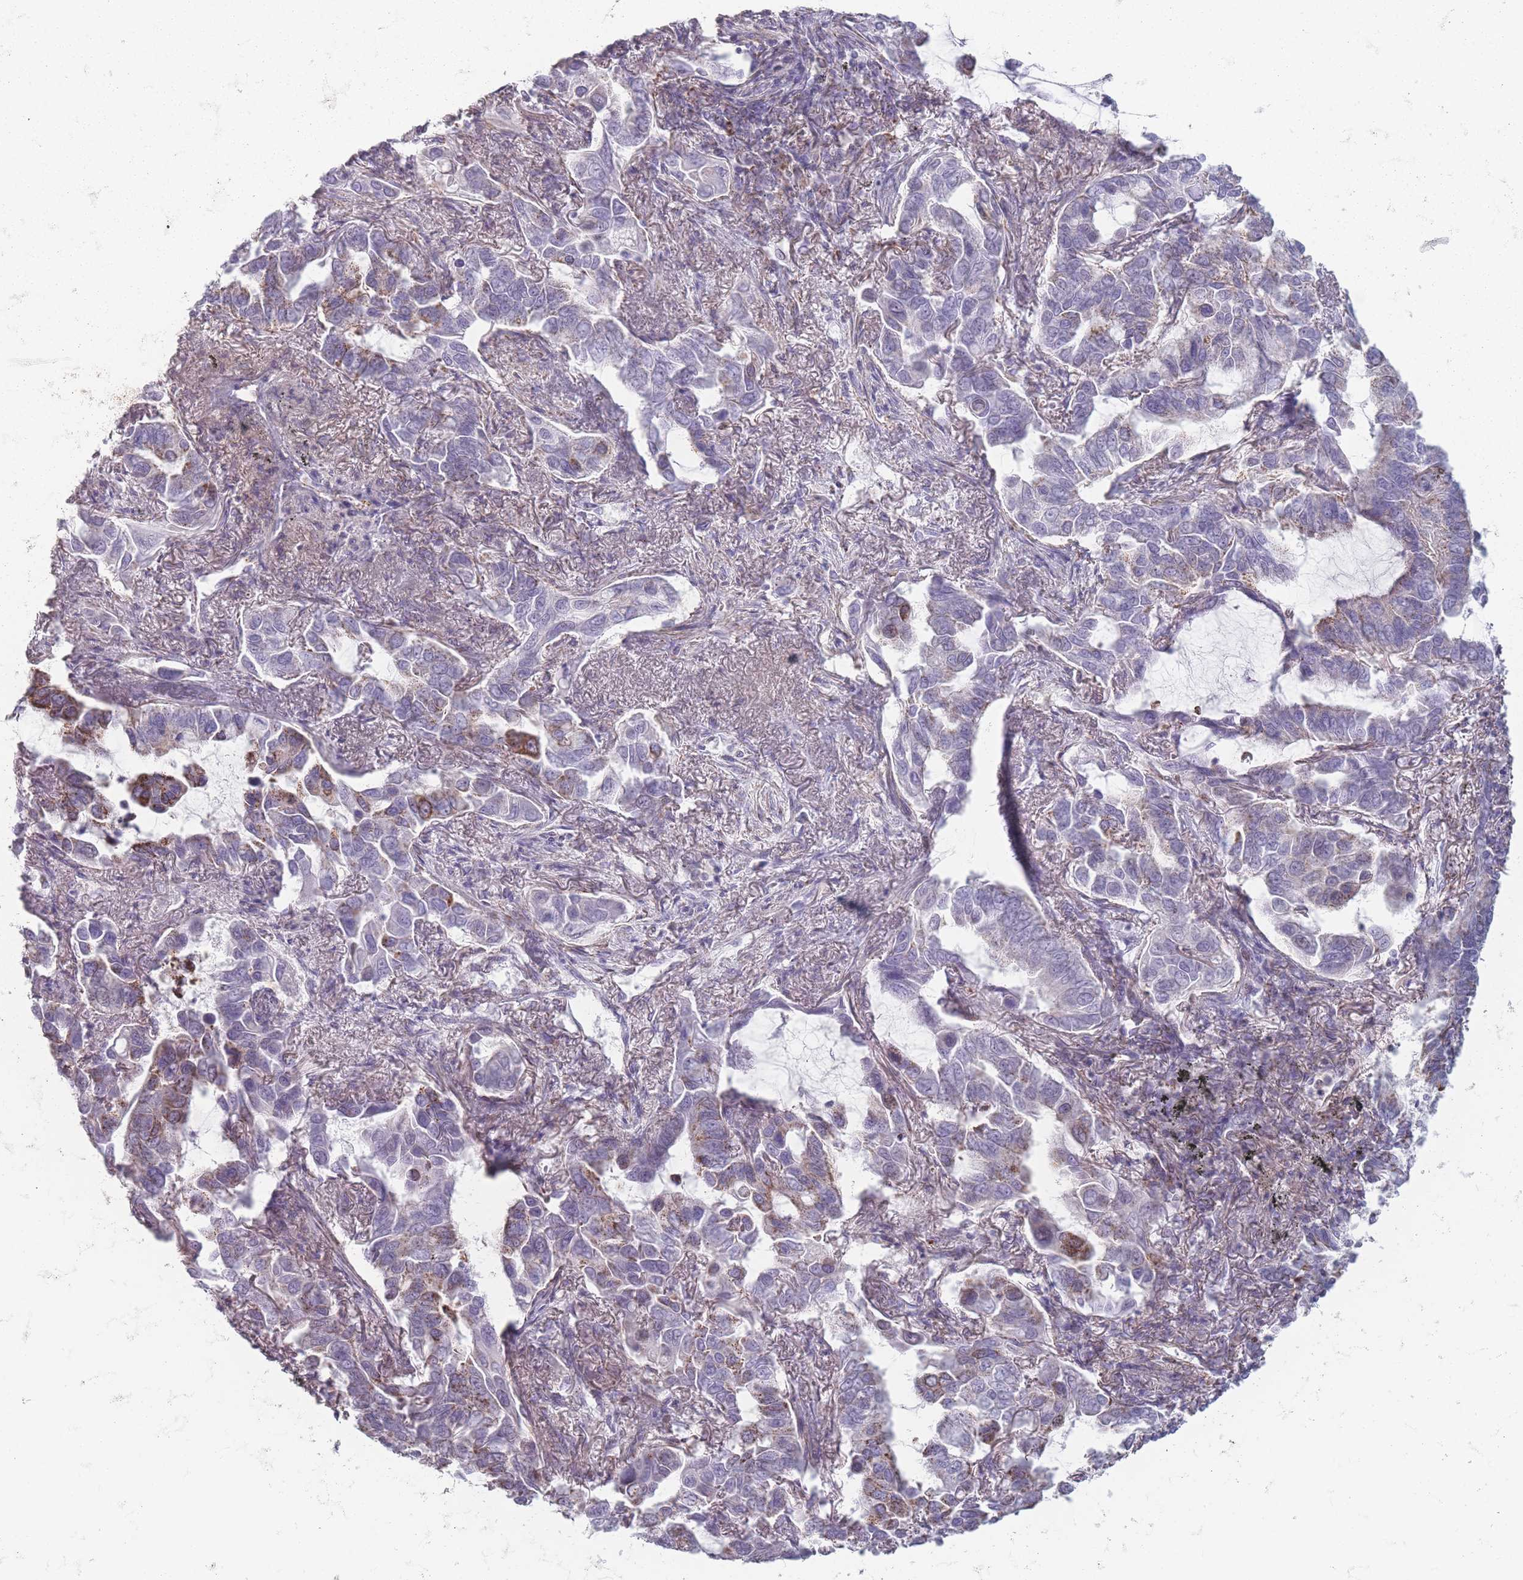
{"staining": {"intensity": "moderate", "quantity": "<25%", "location": "cytoplasmic/membranous"}, "tissue": "lung cancer", "cell_type": "Tumor cells", "image_type": "cancer", "snomed": [{"axis": "morphology", "description": "Adenocarcinoma, NOS"}, {"axis": "topography", "description": "Lung"}], "caption": "Immunohistochemistry (DAB (3,3'-diaminobenzidine)) staining of human adenocarcinoma (lung) reveals moderate cytoplasmic/membranous protein staining in approximately <25% of tumor cells.", "gene": "DCHS1", "patient": {"sex": "male", "age": 64}}